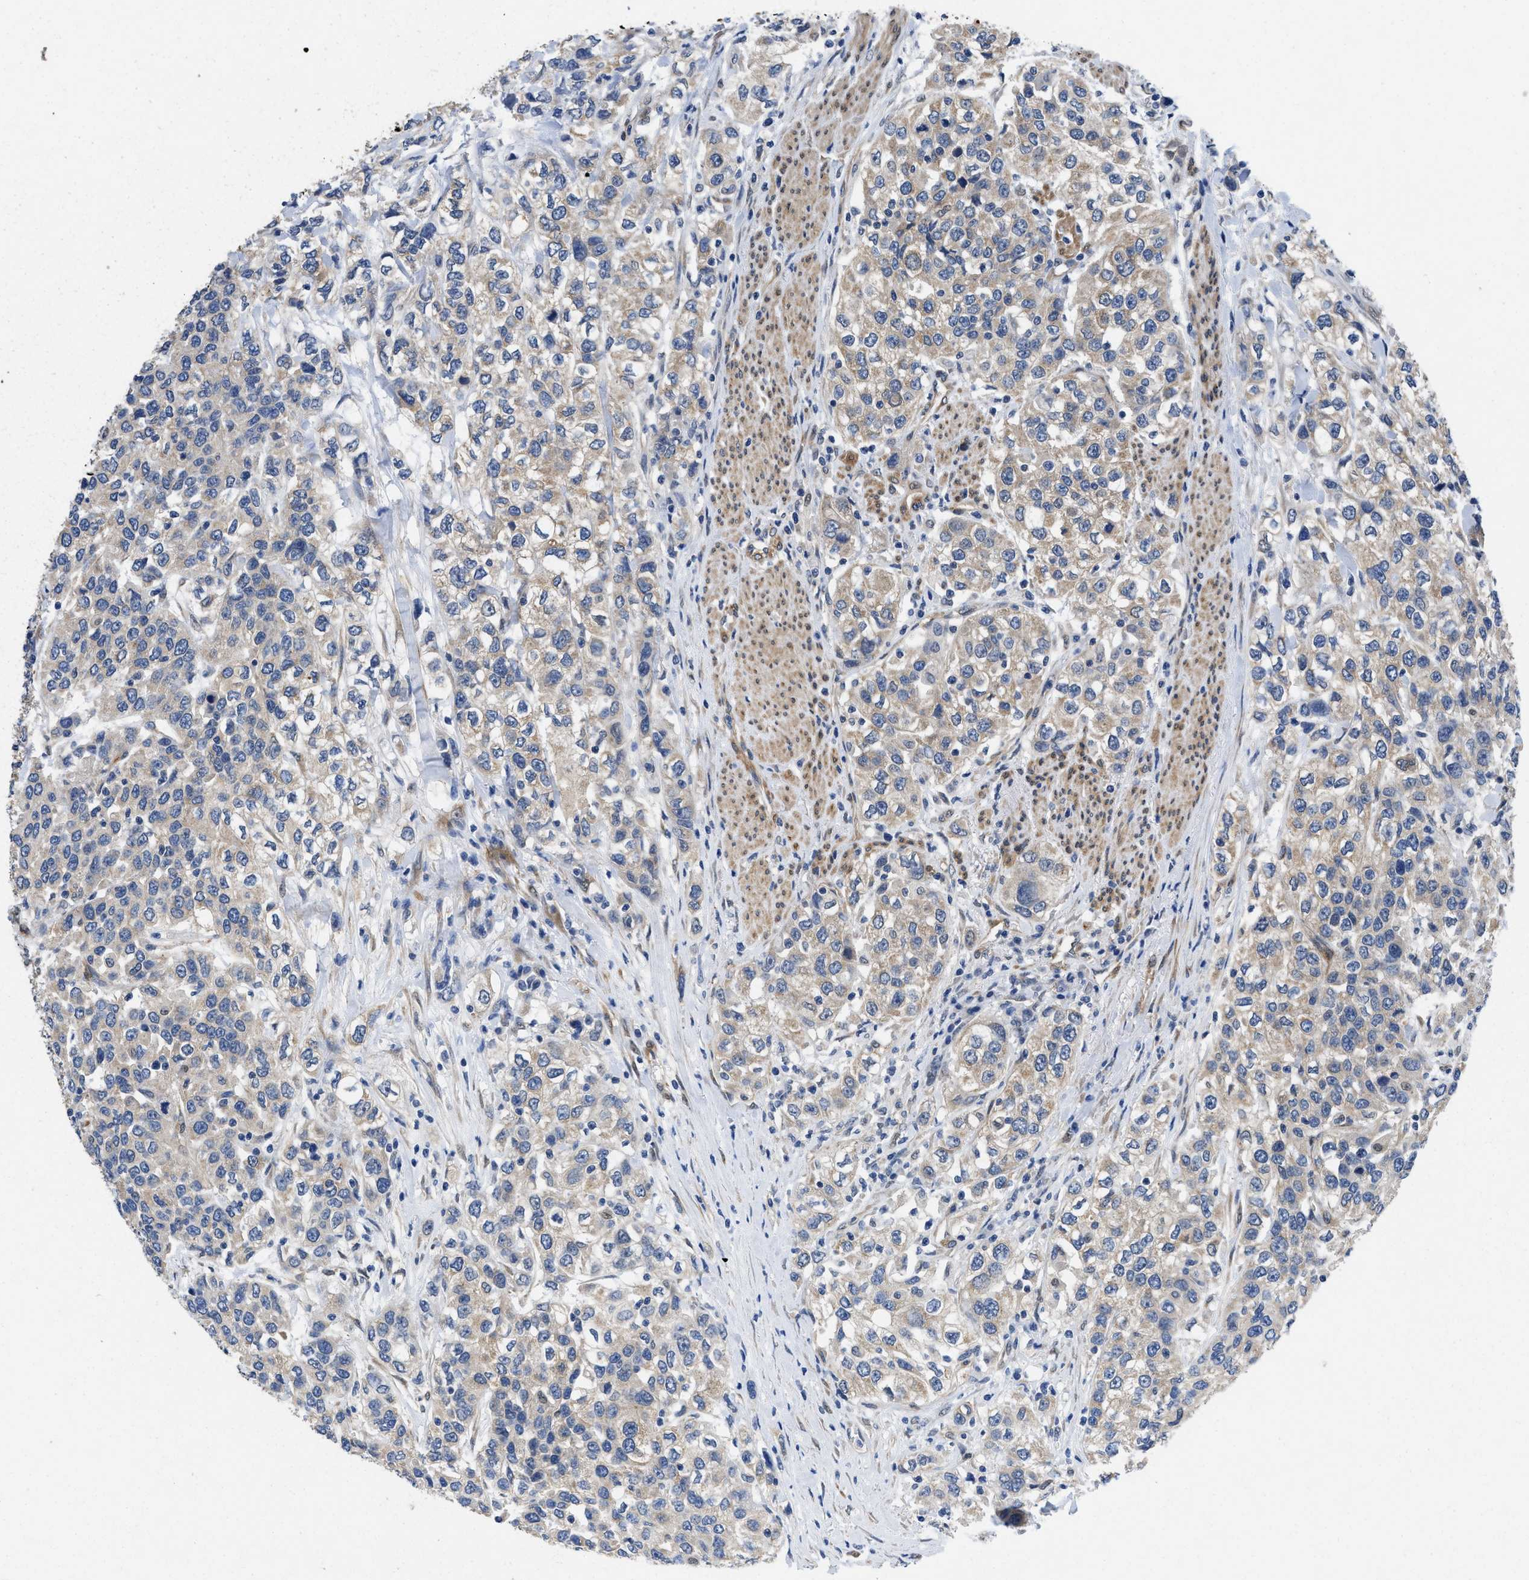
{"staining": {"intensity": "weak", "quantity": "<25%", "location": "cytoplasmic/membranous"}, "tissue": "urothelial cancer", "cell_type": "Tumor cells", "image_type": "cancer", "snomed": [{"axis": "morphology", "description": "Urothelial carcinoma, High grade"}, {"axis": "topography", "description": "Urinary bladder"}], "caption": "Immunohistochemistry (IHC) micrograph of human urothelial cancer stained for a protein (brown), which exhibits no expression in tumor cells.", "gene": "RAPH1", "patient": {"sex": "female", "age": 80}}